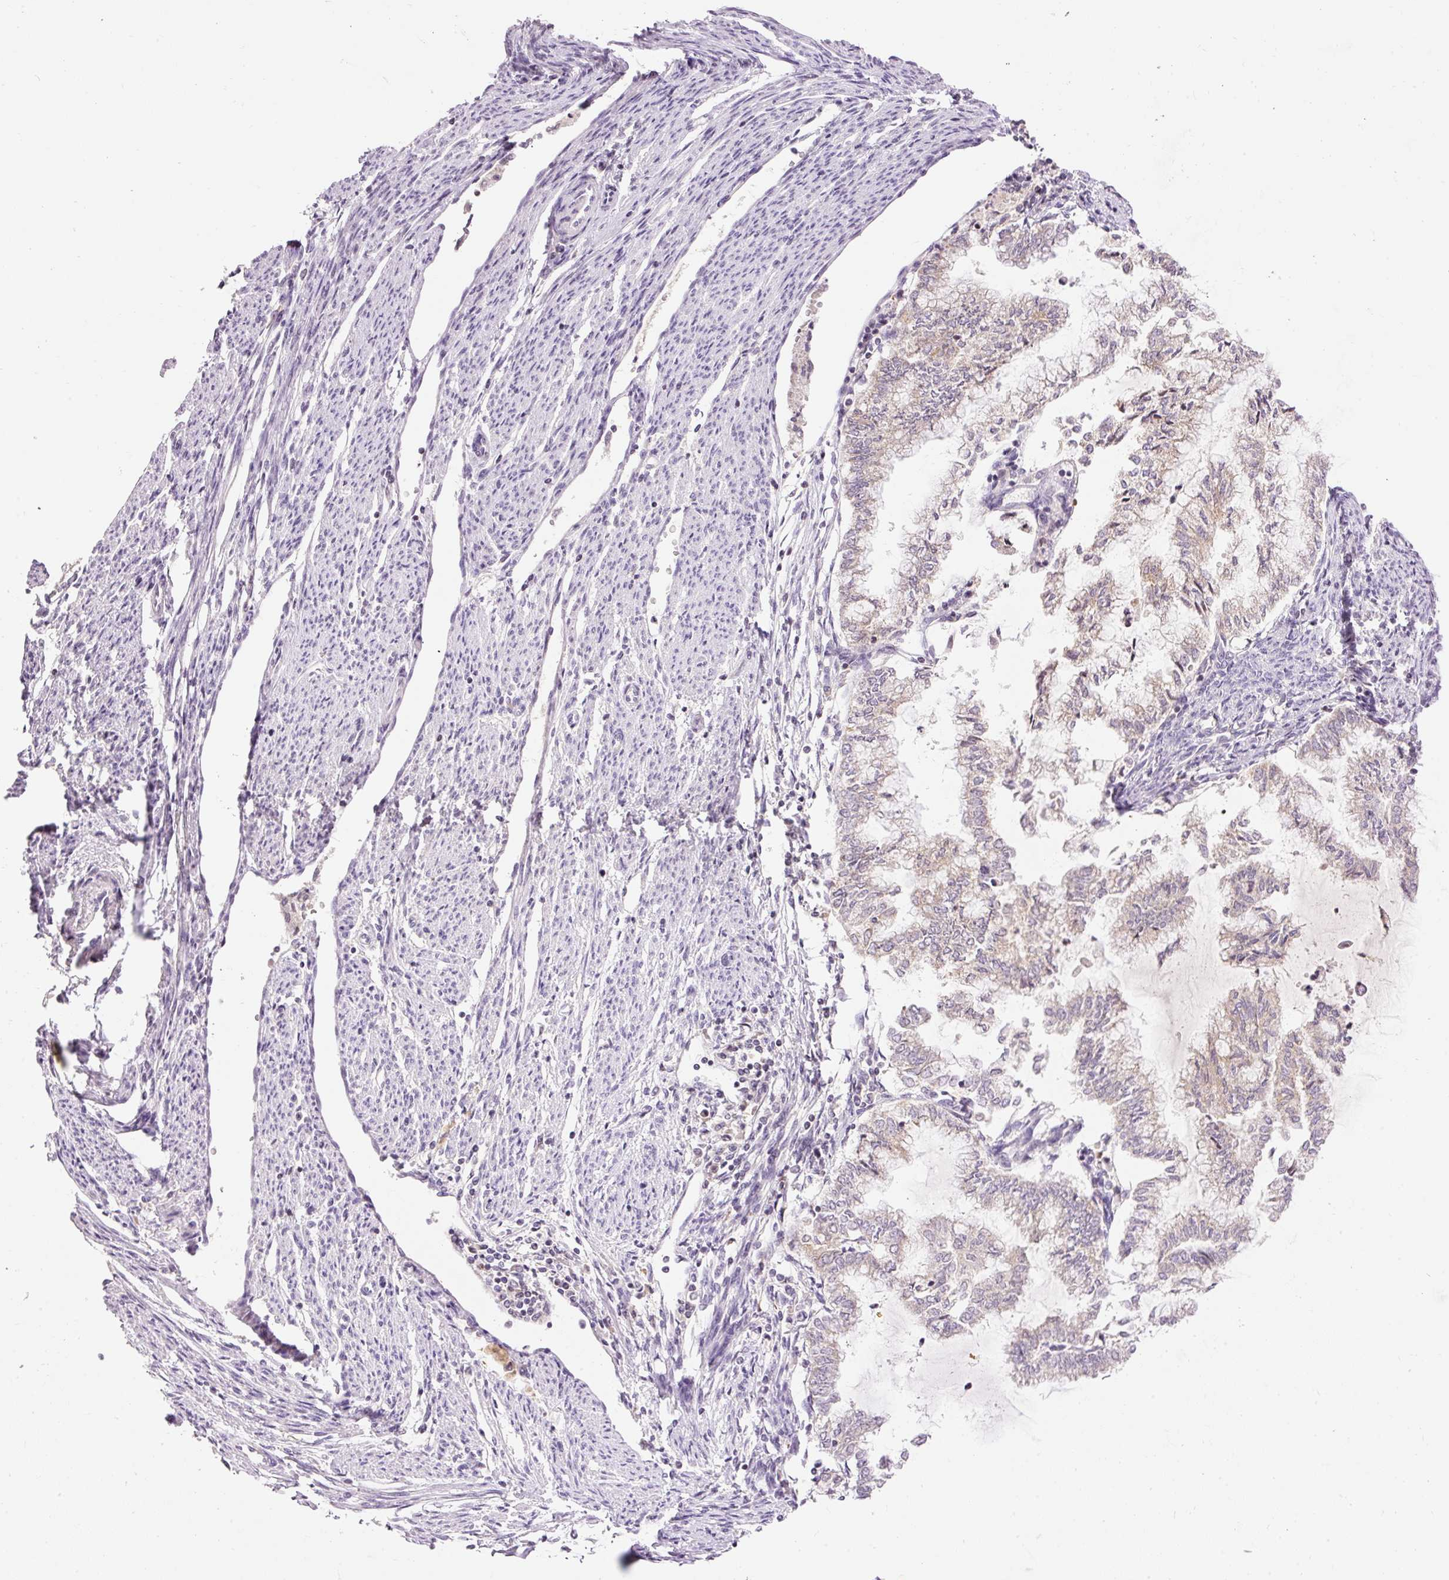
{"staining": {"intensity": "negative", "quantity": "none", "location": "none"}, "tissue": "endometrial cancer", "cell_type": "Tumor cells", "image_type": "cancer", "snomed": [{"axis": "morphology", "description": "Adenocarcinoma, NOS"}, {"axis": "topography", "description": "Endometrium"}], "caption": "This is an IHC histopathology image of human adenocarcinoma (endometrial). There is no positivity in tumor cells.", "gene": "ABHD11", "patient": {"sex": "female", "age": 79}}